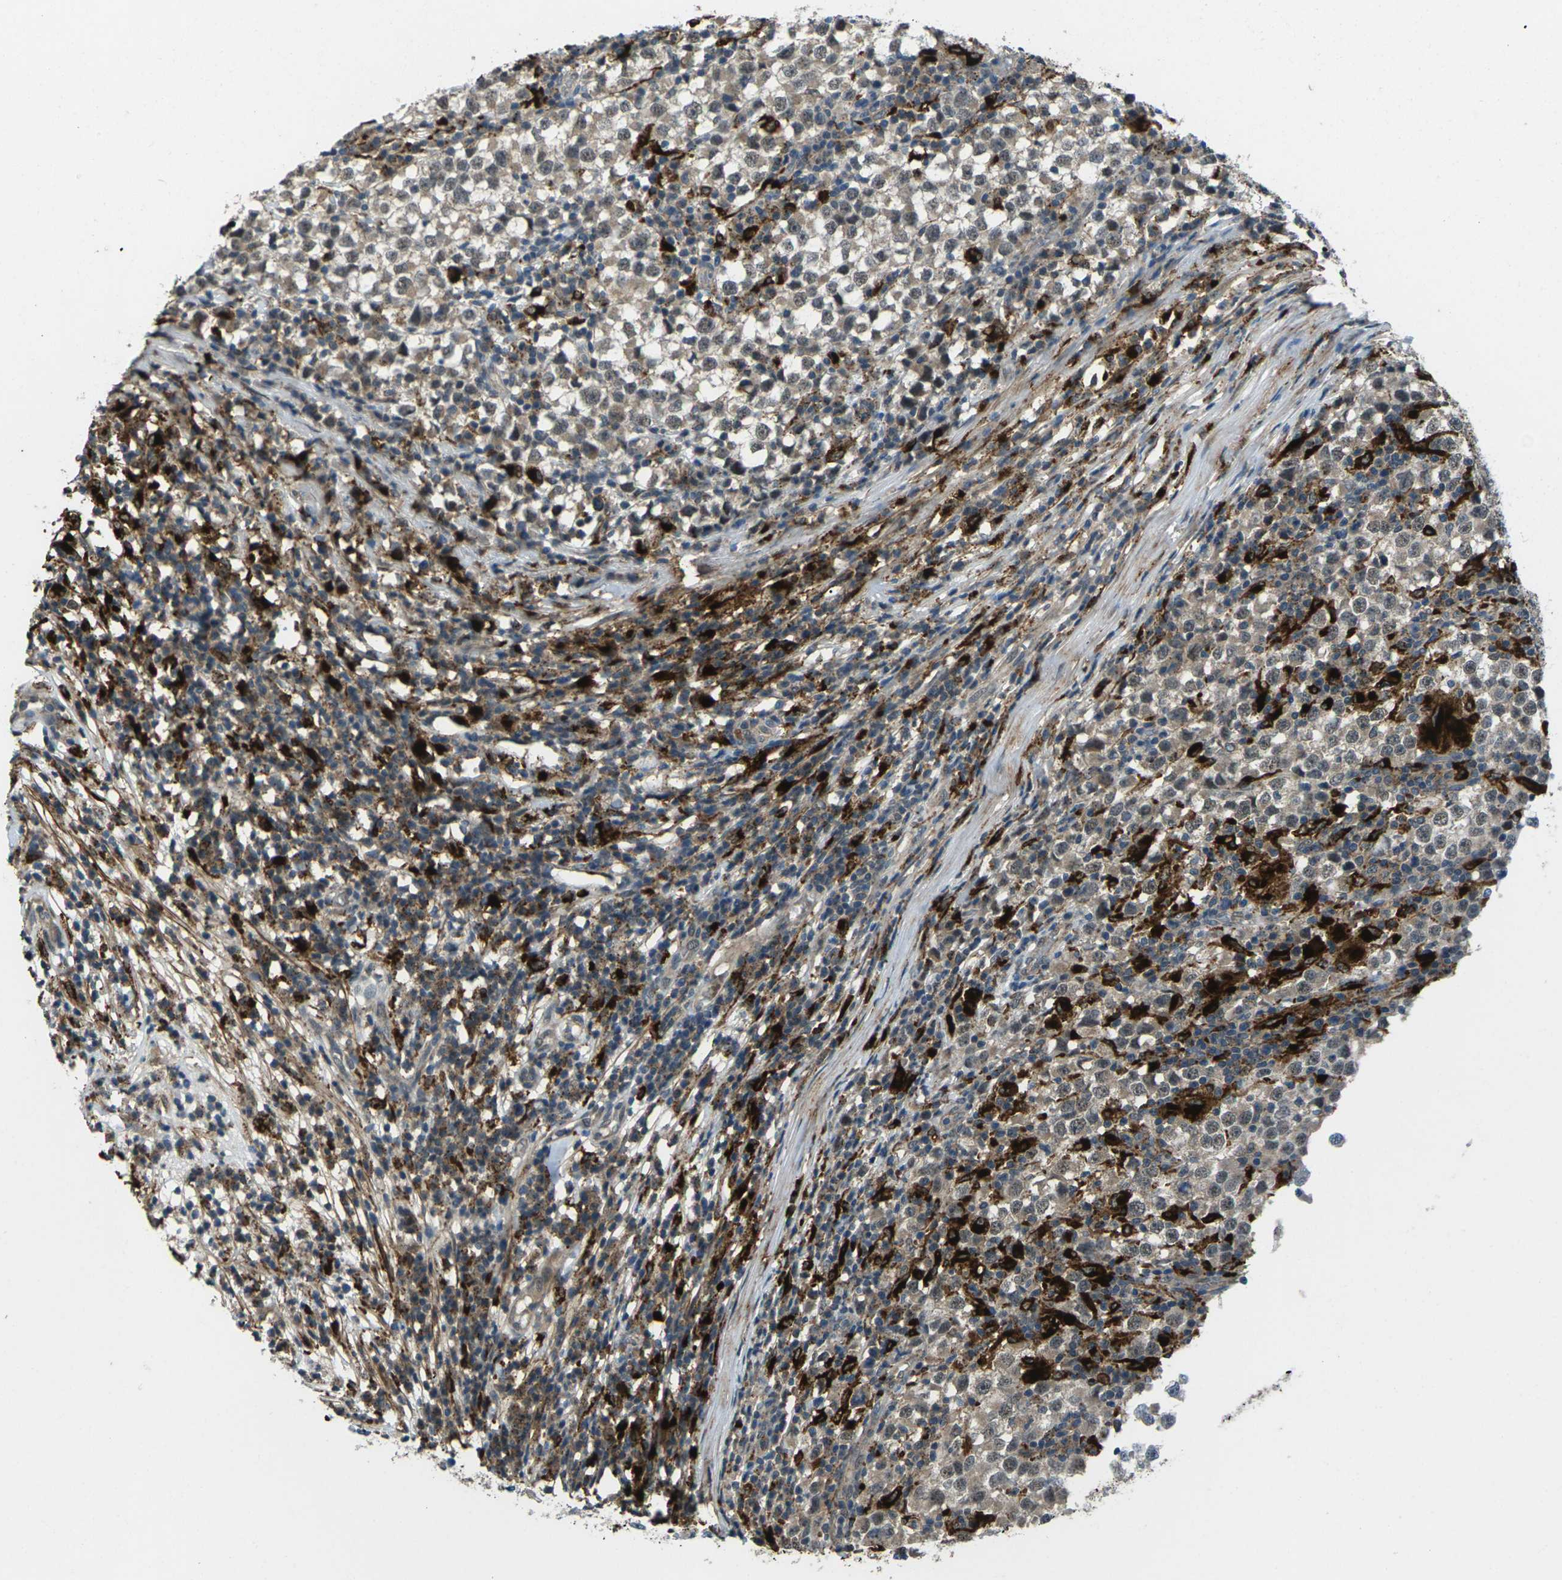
{"staining": {"intensity": "weak", "quantity": "<25%", "location": "cytoplasmic/membranous"}, "tissue": "testis cancer", "cell_type": "Tumor cells", "image_type": "cancer", "snomed": [{"axis": "morphology", "description": "Seminoma, NOS"}, {"axis": "topography", "description": "Testis"}], "caption": "This image is of testis cancer stained with immunohistochemistry to label a protein in brown with the nuclei are counter-stained blue. There is no expression in tumor cells.", "gene": "SLC31A2", "patient": {"sex": "male", "age": 65}}